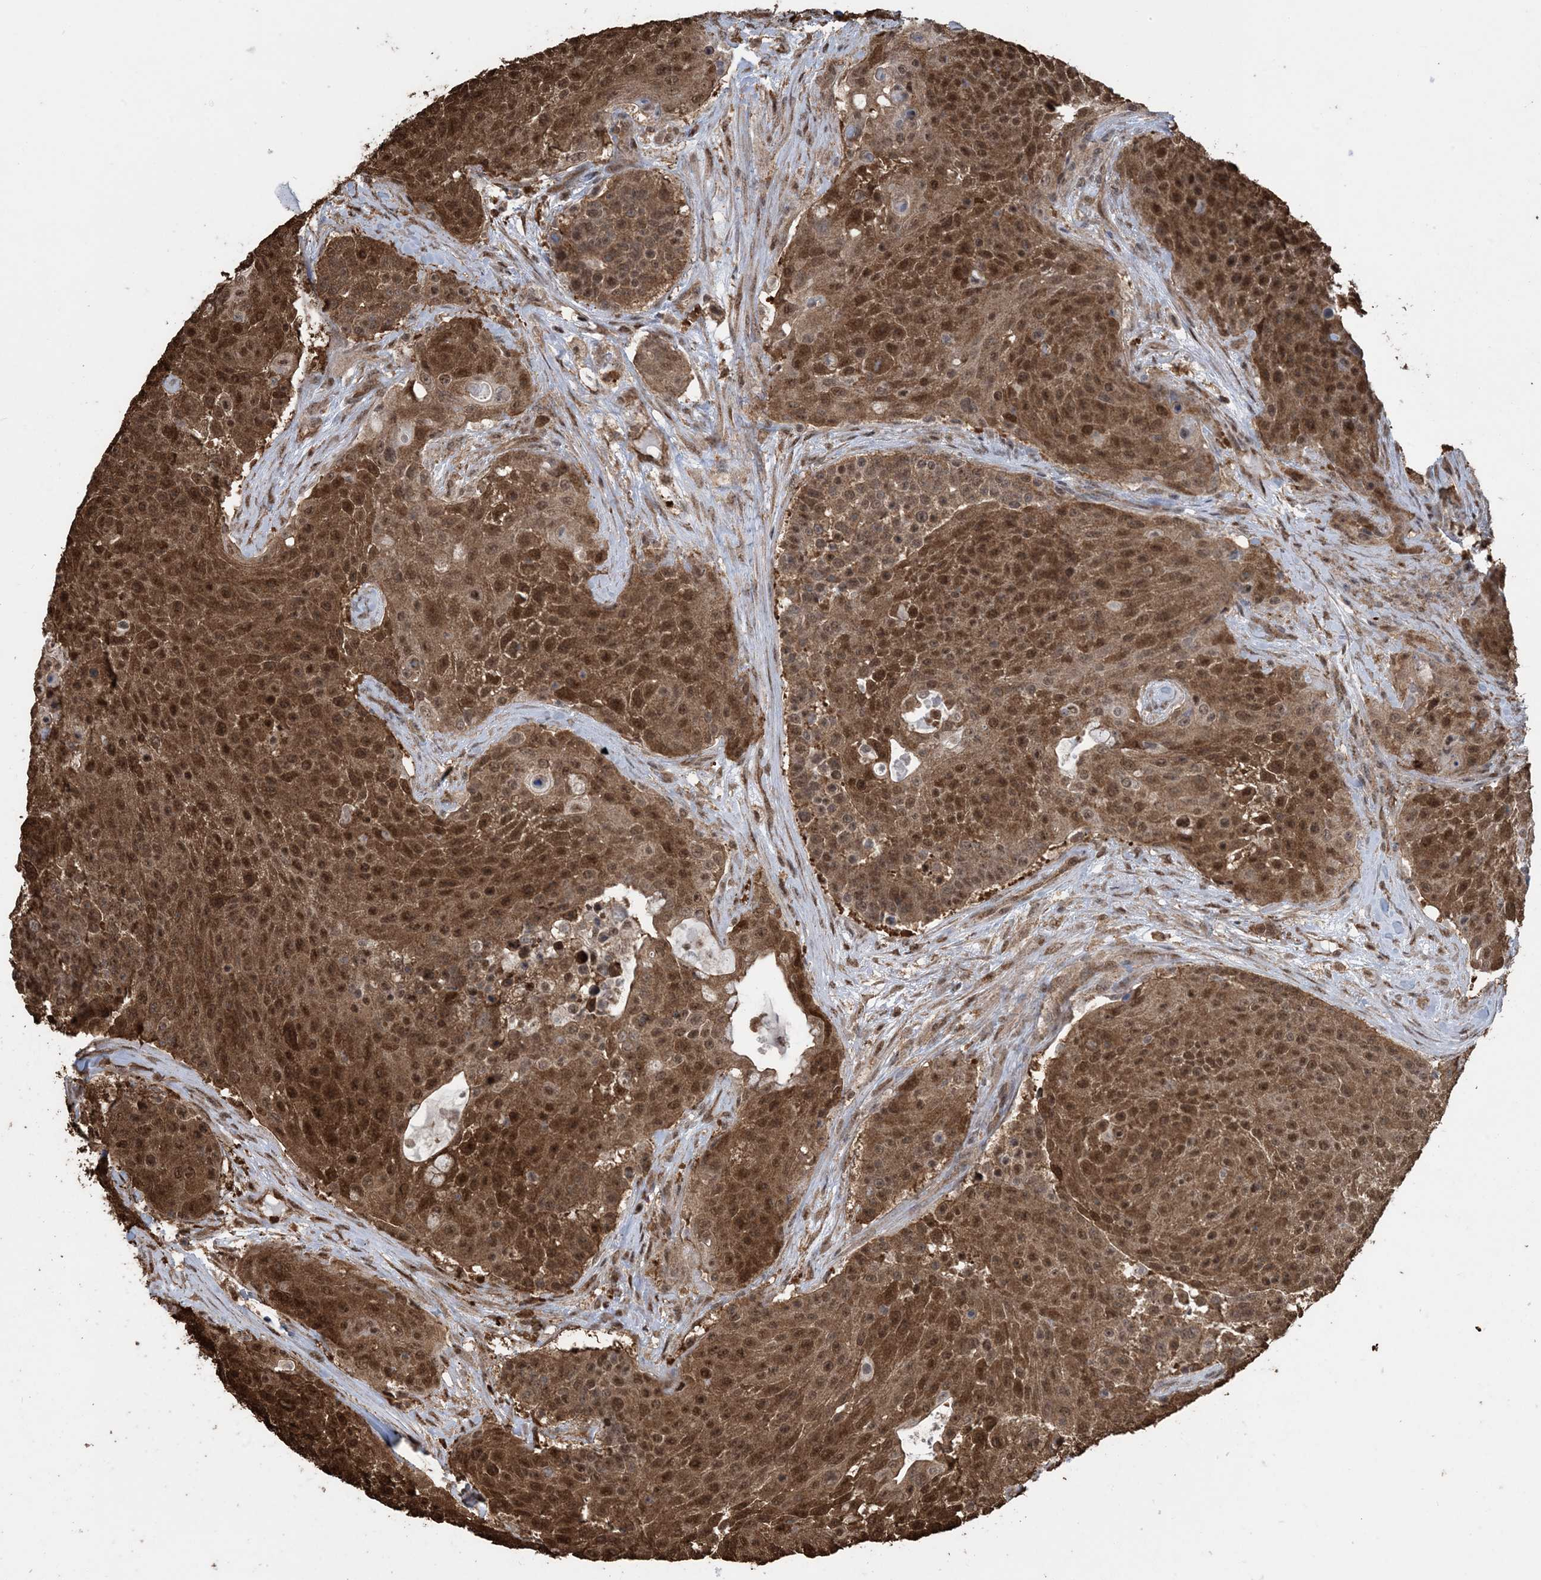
{"staining": {"intensity": "strong", "quantity": ">75%", "location": "cytoplasmic/membranous,nuclear"}, "tissue": "urothelial cancer", "cell_type": "Tumor cells", "image_type": "cancer", "snomed": [{"axis": "morphology", "description": "Urothelial carcinoma, High grade"}, {"axis": "topography", "description": "Urinary bladder"}], "caption": "Urothelial cancer was stained to show a protein in brown. There is high levels of strong cytoplasmic/membranous and nuclear positivity in about >75% of tumor cells.", "gene": "HSPA1A", "patient": {"sex": "female", "age": 63}}